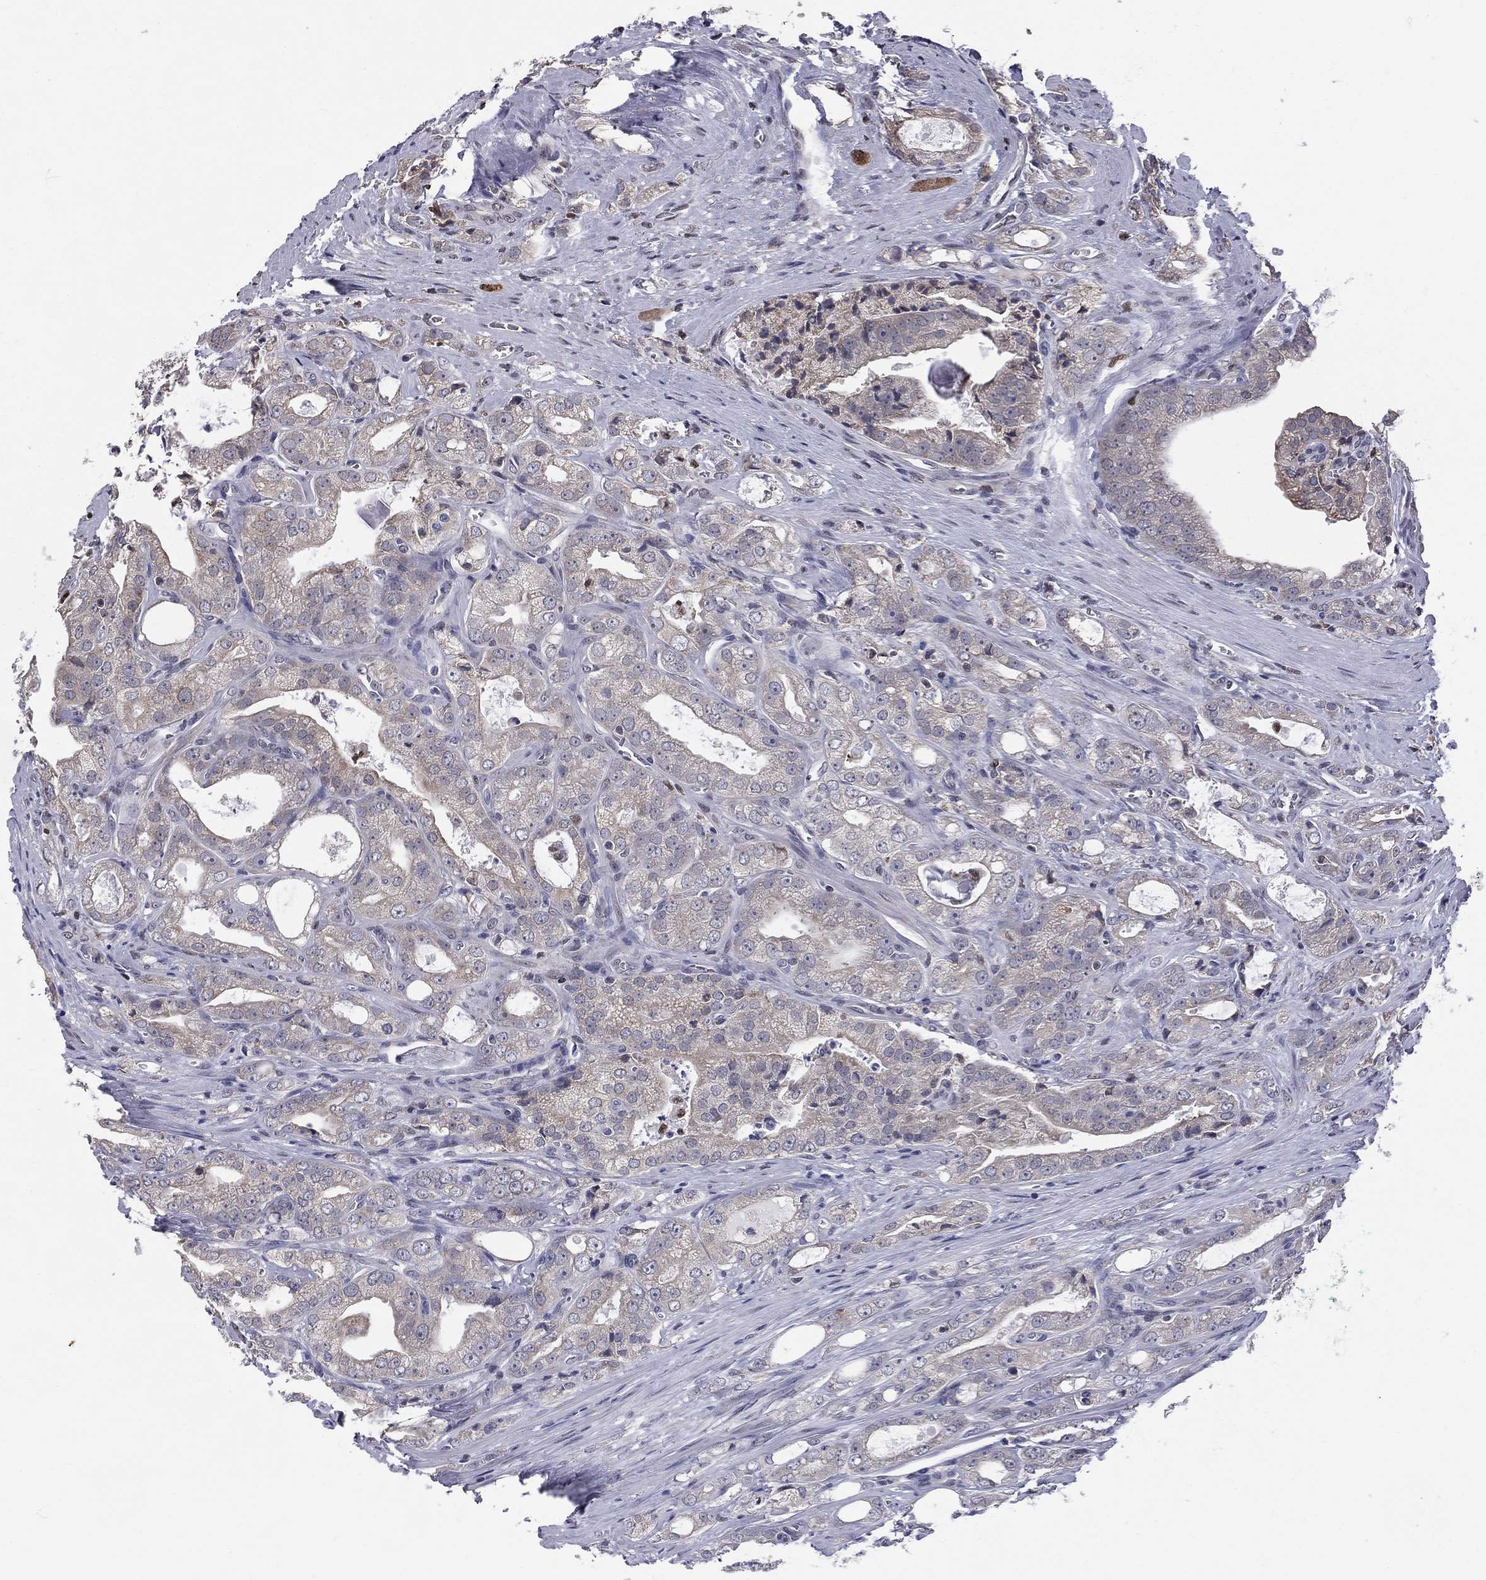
{"staining": {"intensity": "negative", "quantity": "none", "location": "none"}, "tissue": "prostate cancer", "cell_type": "Tumor cells", "image_type": "cancer", "snomed": [{"axis": "morphology", "description": "Adenocarcinoma, NOS"}, {"axis": "morphology", "description": "Adenocarcinoma, High grade"}, {"axis": "topography", "description": "Prostate"}], "caption": "Adenocarcinoma (prostate) was stained to show a protein in brown. There is no significant positivity in tumor cells.", "gene": "HSPB2", "patient": {"sex": "male", "age": 70}}